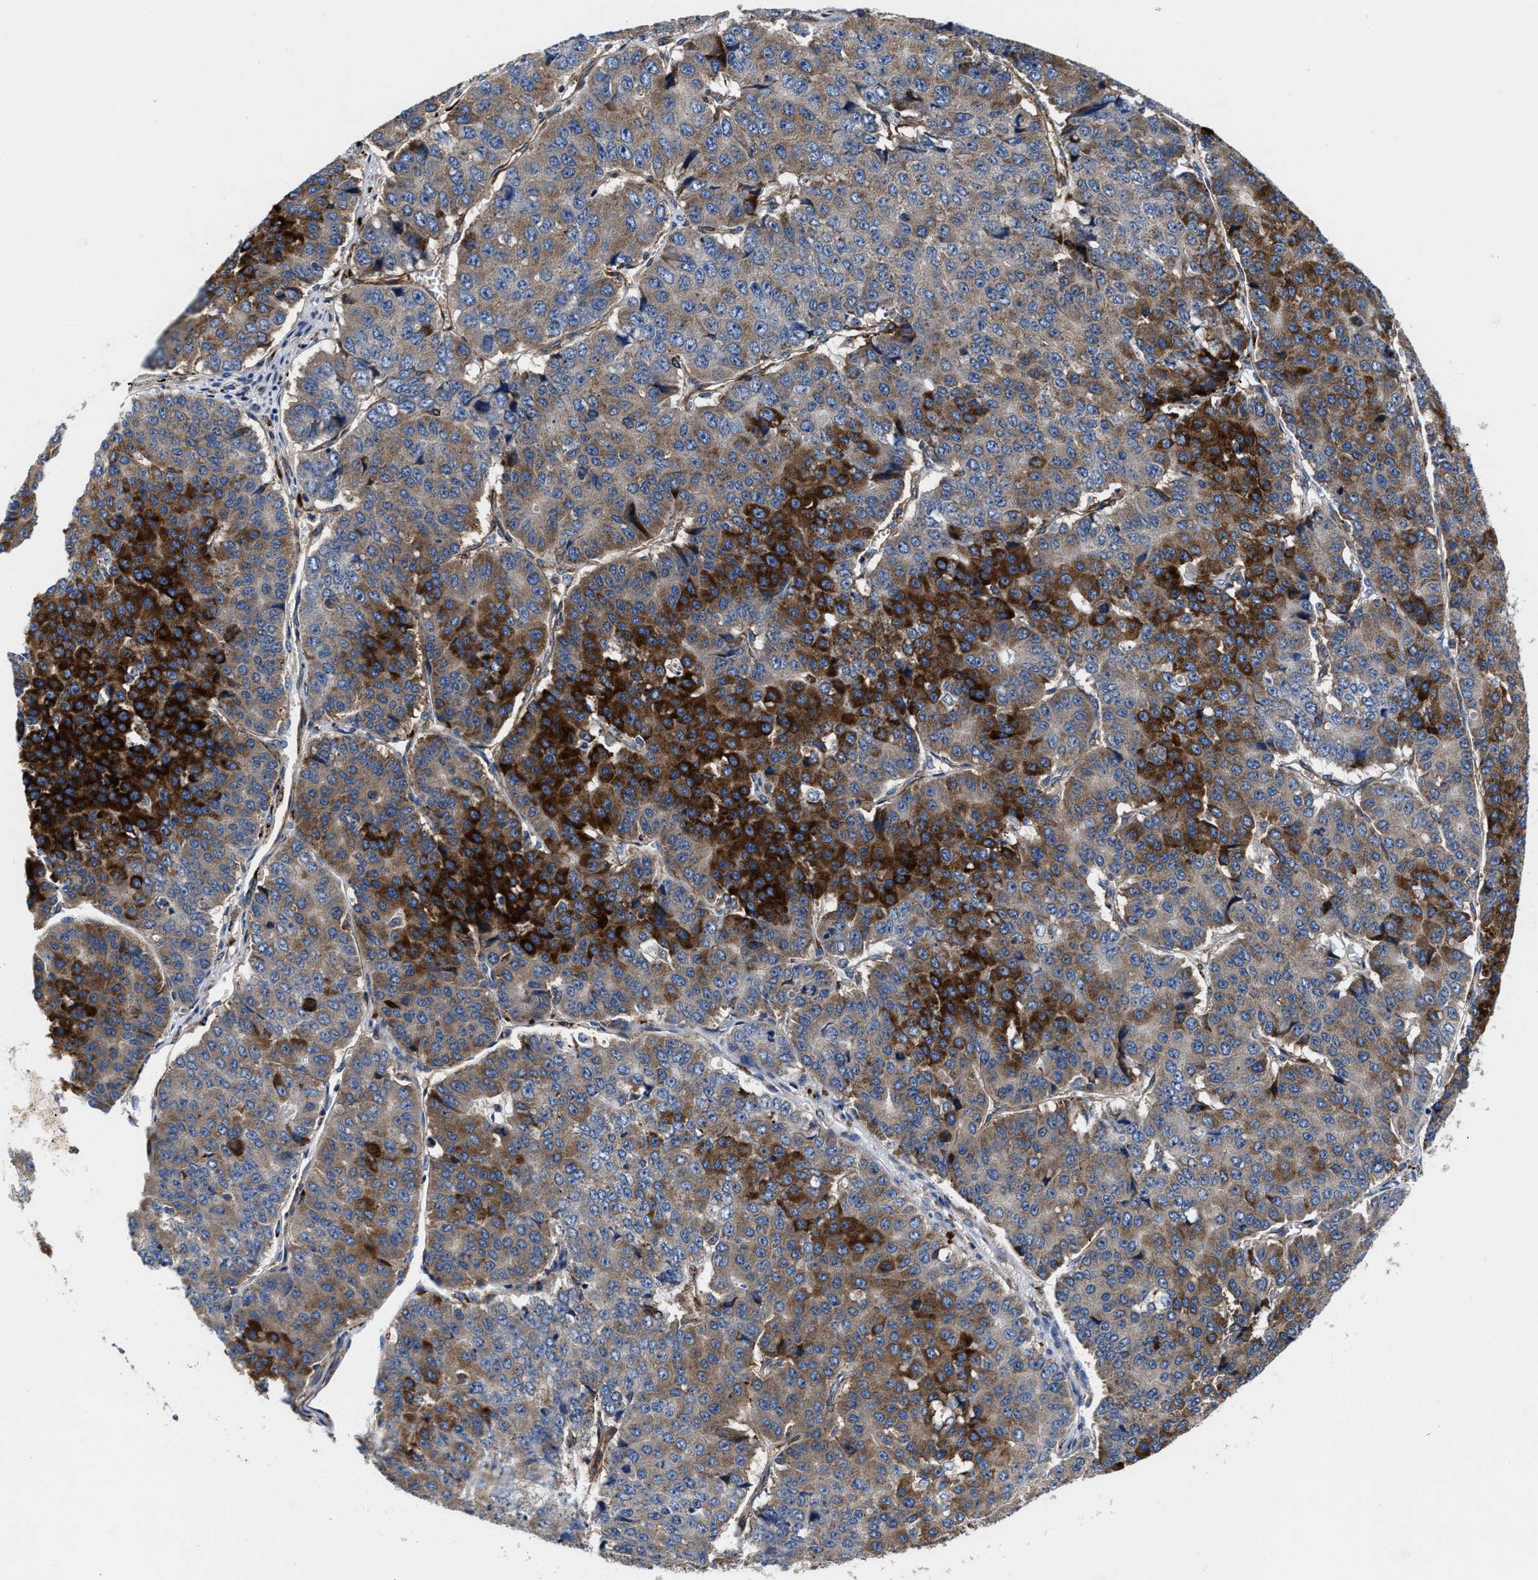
{"staining": {"intensity": "strong", "quantity": ">75%", "location": "cytoplasmic/membranous"}, "tissue": "pancreatic cancer", "cell_type": "Tumor cells", "image_type": "cancer", "snomed": [{"axis": "morphology", "description": "Adenocarcinoma, NOS"}, {"axis": "topography", "description": "Pancreas"}], "caption": "Immunohistochemistry (IHC) of pancreatic cancer (adenocarcinoma) shows high levels of strong cytoplasmic/membranous positivity in about >75% of tumor cells. Nuclei are stained in blue.", "gene": "SLC12A2", "patient": {"sex": "male", "age": 50}}